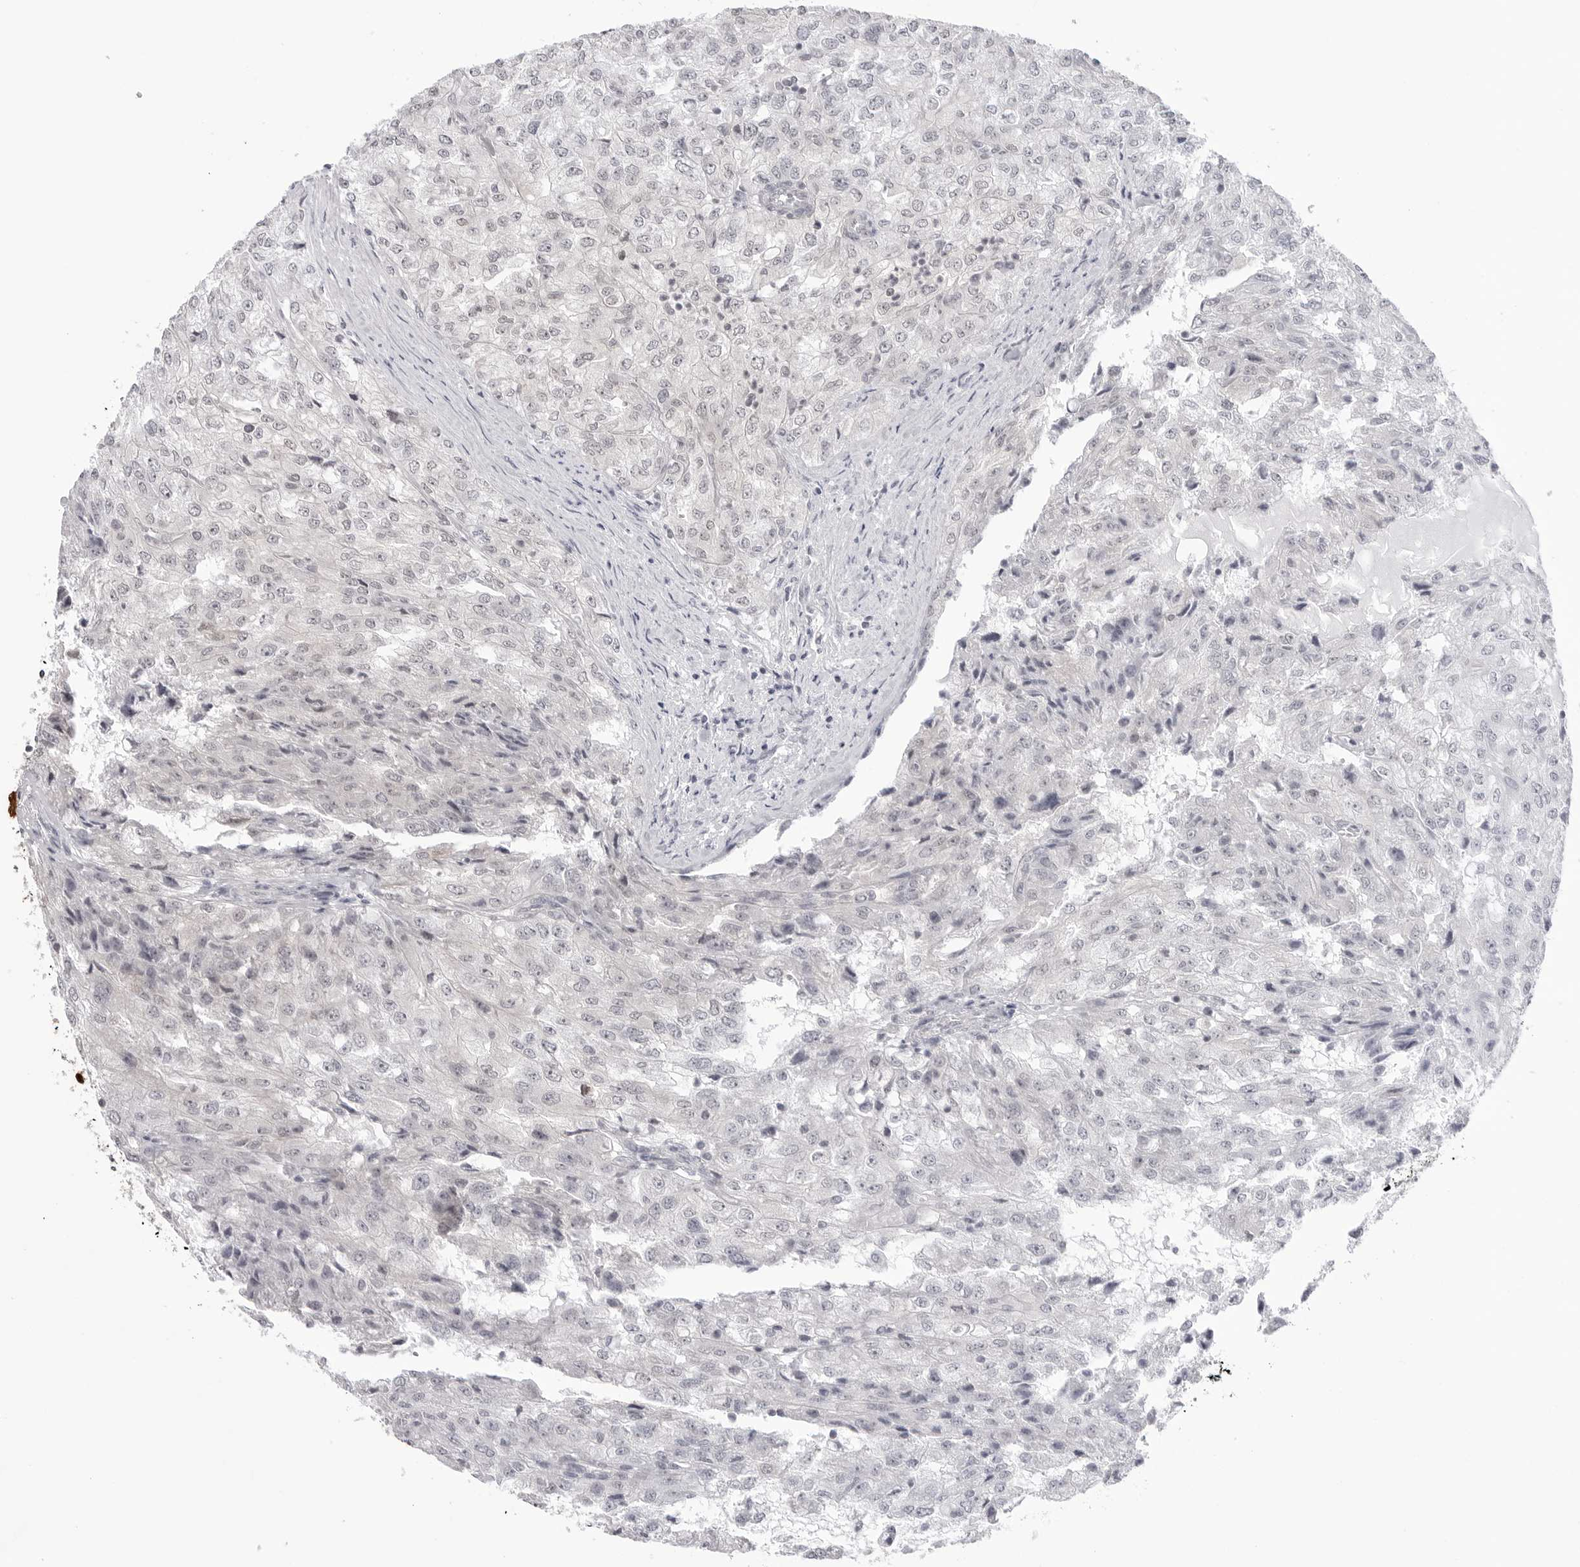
{"staining": {"intensity": "negative", "quantity": "none", "location": "none"}, "tissue": "renal cancer", "cell_type": "Tumor cells", "image_type": "cancer", "snomed": [{"axis": "morphology", "description": "Adenocarcinoma, NOS"}, {"axis": "topography", "description": "Kidney"}], "caption": "There is no significant staining in tumor cells of renal adenocarcinoma.", "gene": "YWHAG", "patient": {"sex": "female", "age": 54}}